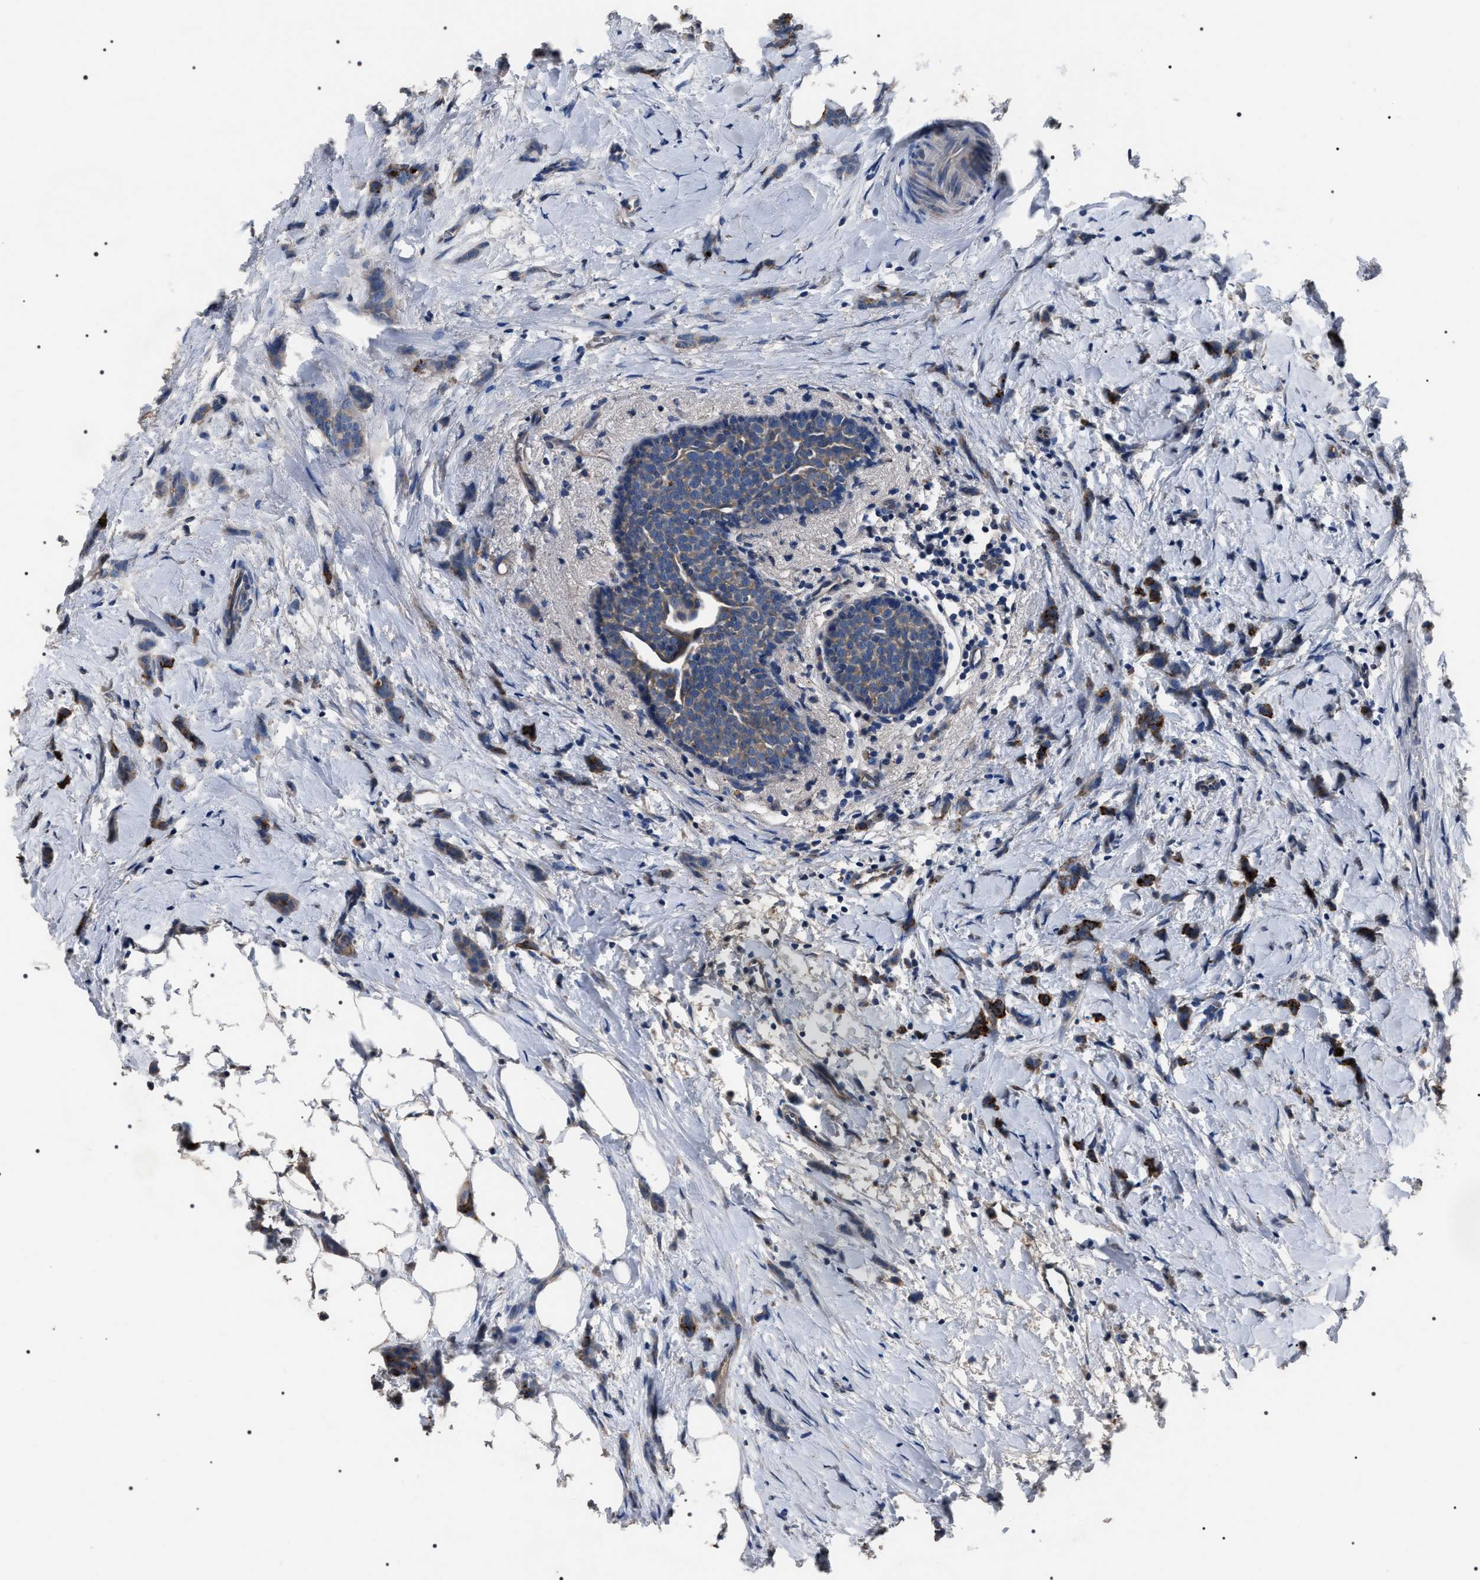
{"staining": {"intensity": "moderate", "quantity": ">75%", "location": "cytoplasmic/membranous"}, "tissue": "breast cancer", "cell_type": "Tumor cells", "image_type": "cancer", "snomed": [{"axis": "morphology", "description": "Lobular carcinoma, in situ"}, {"axis": "morphology", "description": "Lobular carcinoma"}, {"axis": "topography", "description": "Breast"}], "caption": "Brown immunohistochemical staining in breast cancer (lobular carcinoma) demonstrates moderate cytoplasmic/membranous positivity in about >75% of tumor cells.", "gene": "TRIM54", "patient": {"sex": "female", "age": 41}}